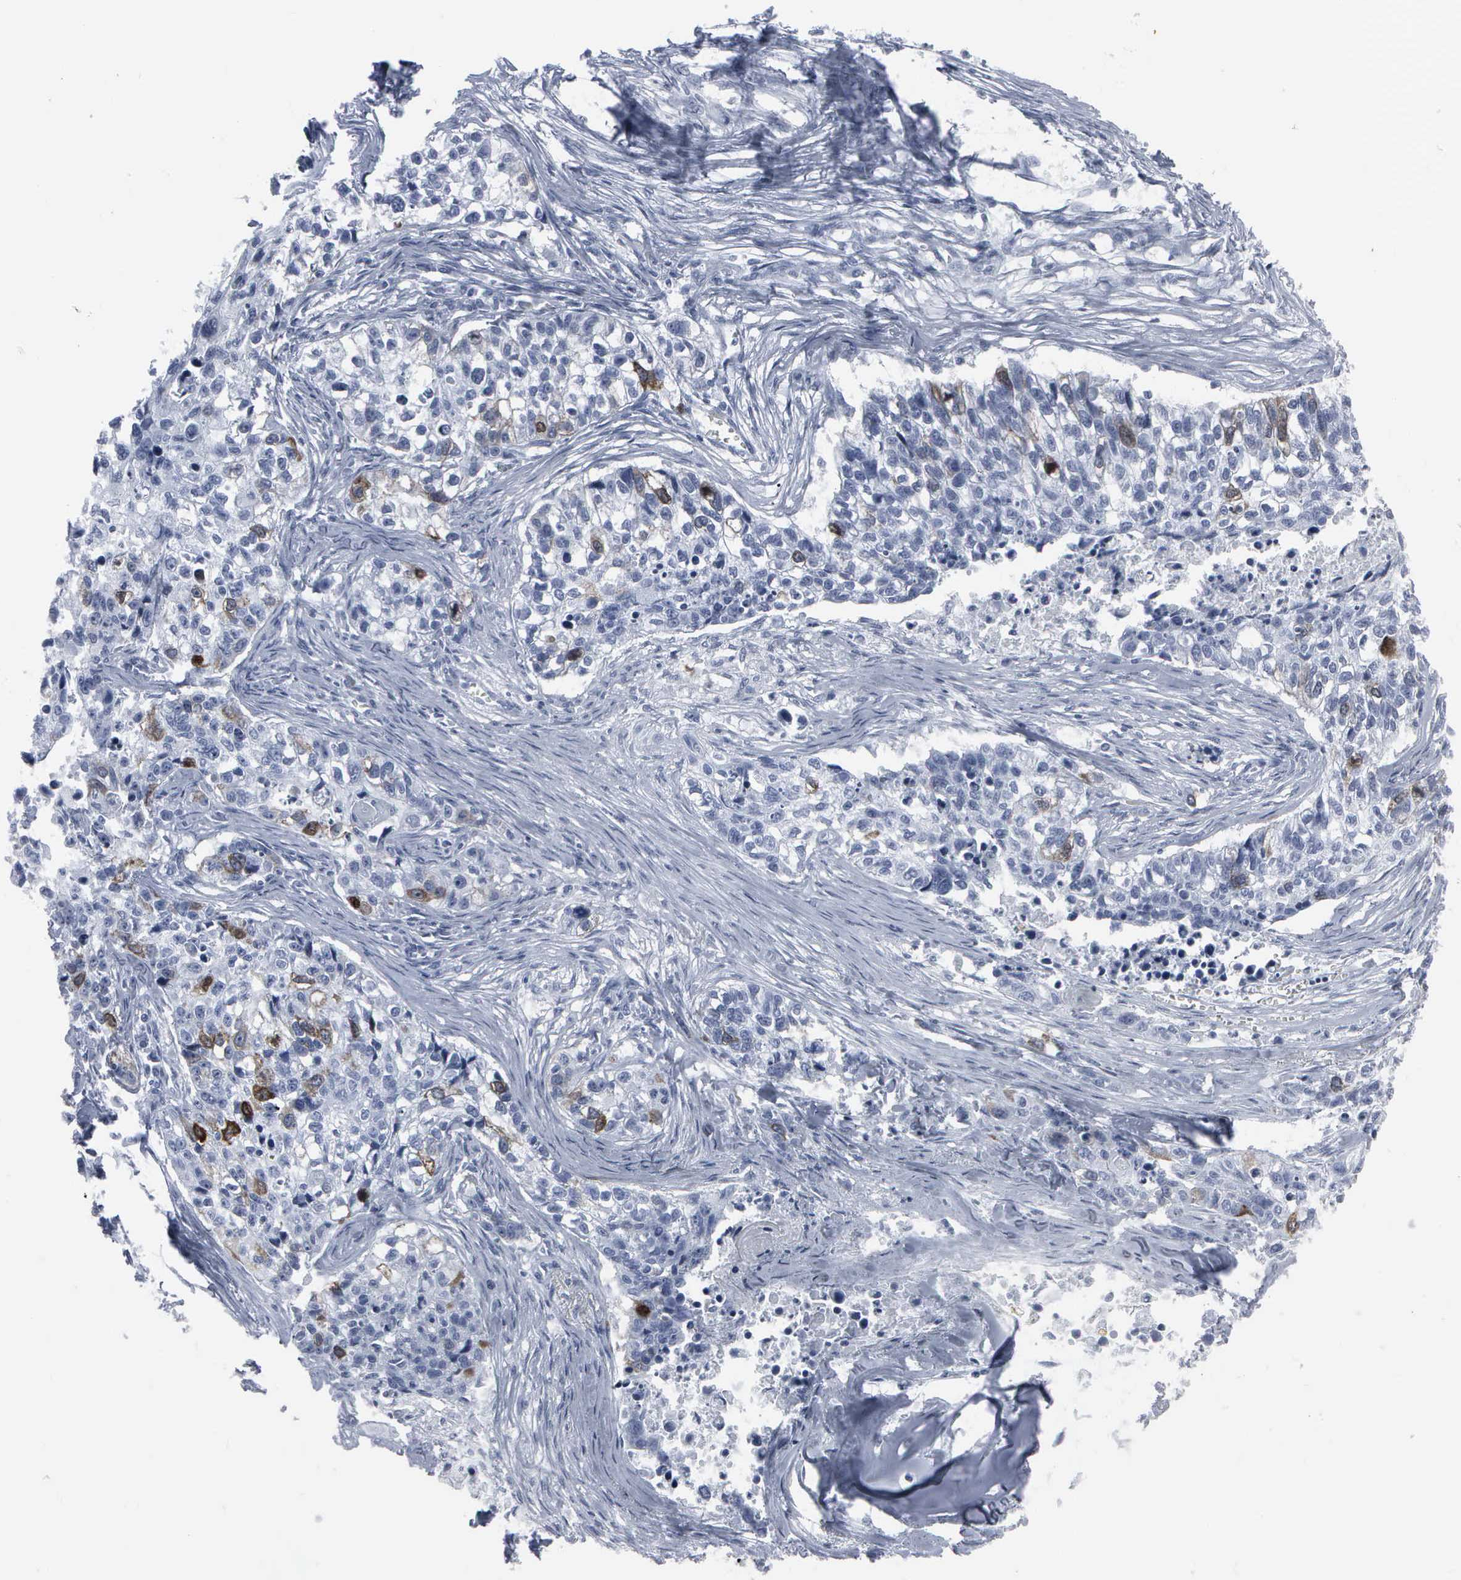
{"staining": {"intensity": "moderate", "quantity": "<25%", "location": "cytoplasmic/membranous"}, "tissue": "lung cancer", "cell_type": "Tumor cells", "image_type": "cancer", "snomed": [{"axis": "morphology", "description": "Squamous cell carcinoma, NOS"}, {"axis": "topography", "description": "Lymph node"}, {"axis": "topography", "description": "Lung"}], "caption": "The micrograph reveals staining of lung squamous cell carcinoma, revealing moderate cytoplasmic/membranous protein positivity (brown color) within tumor cells.", "gene": "CCNB1", "patient": {"sex": "male", "age": 74}}